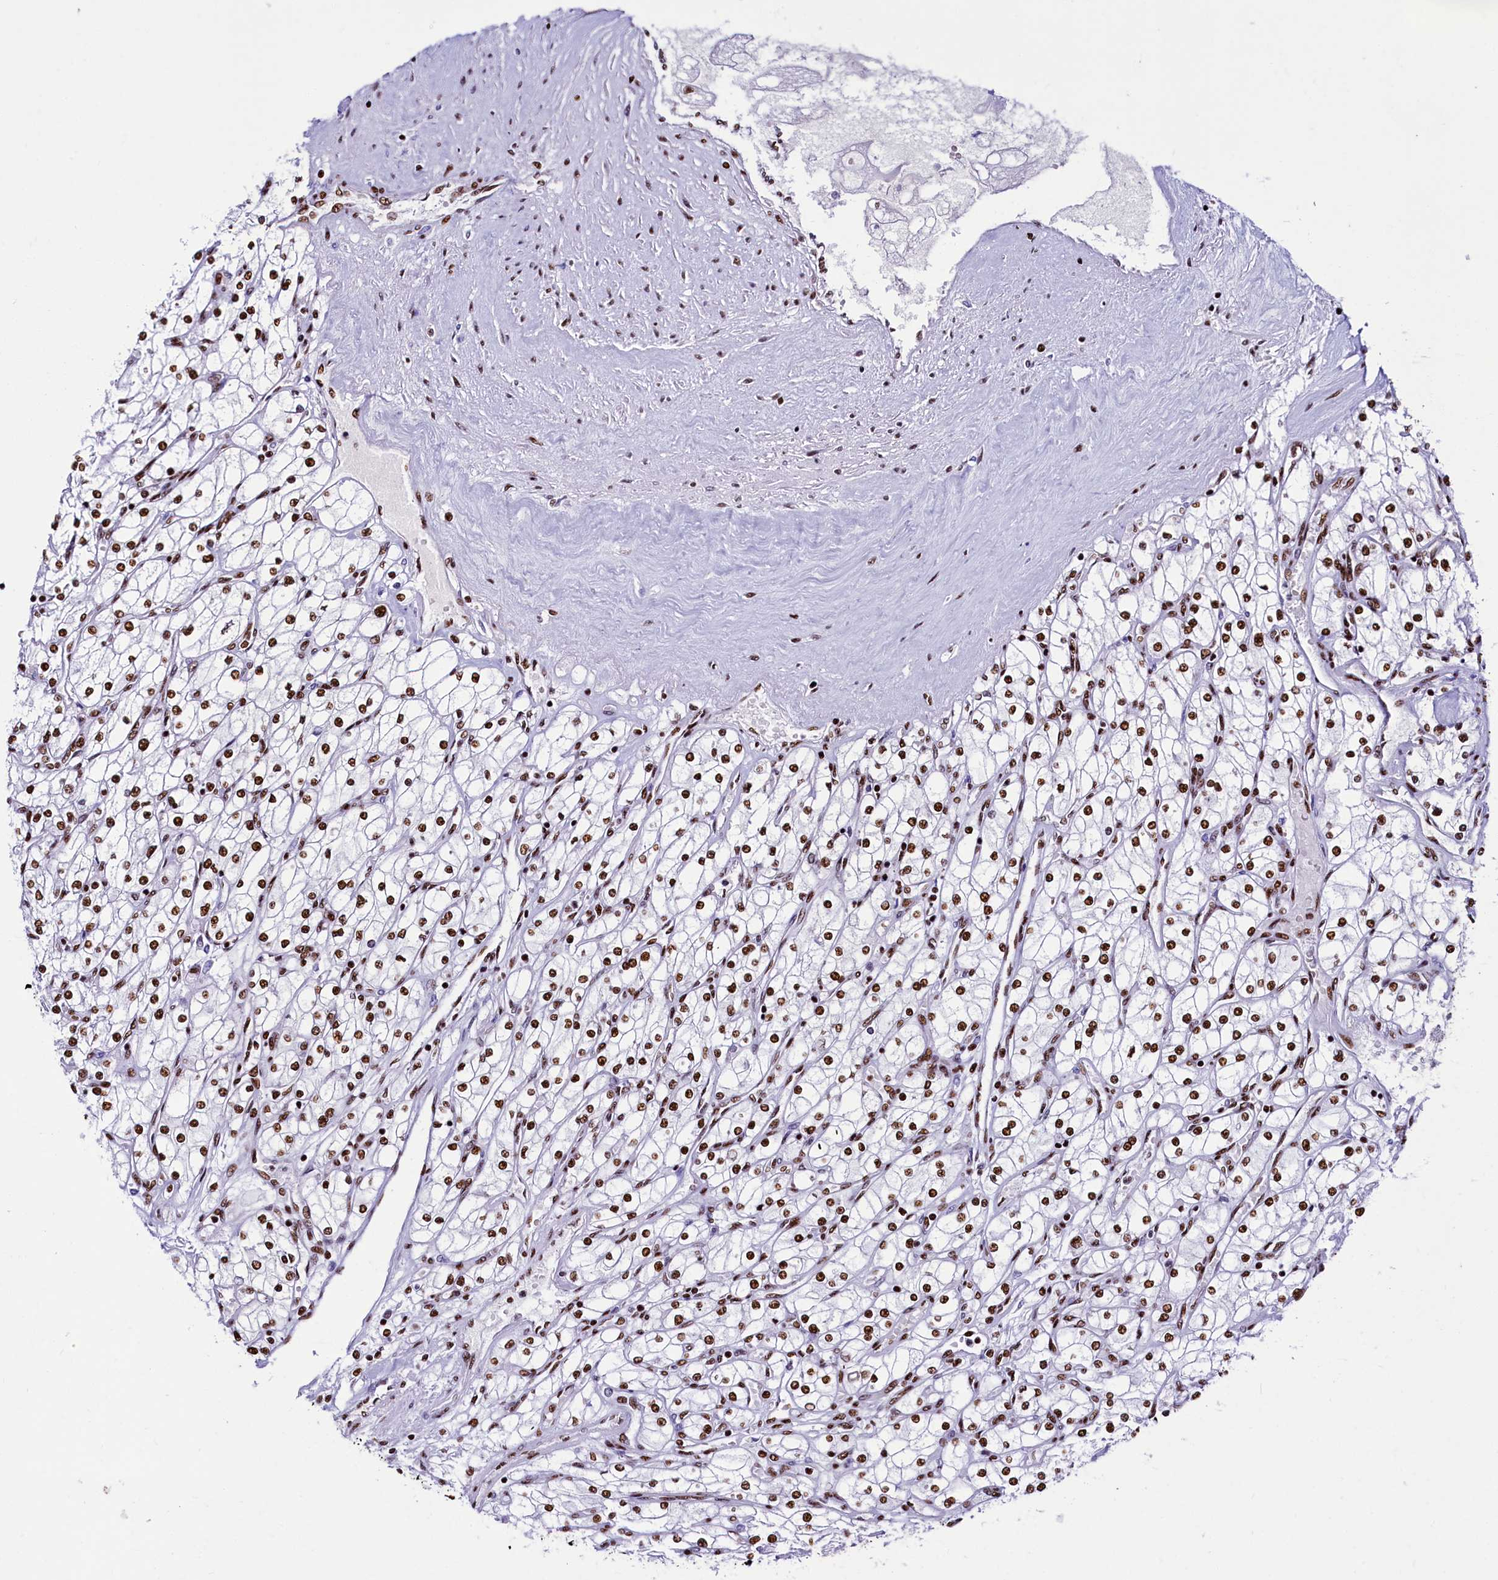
{"staining": {"intensity": "moderate", "quantity": ">75%", "location": "nuclear"}, "tissue": "renal cancer", "cell_type": "Tumor cells", "image_type": "cancer", "snomed": [{"axis": "morphology", "description": "Adenocarcinoma, NOS"}, {"axis": "topography", "description": "Kidney"}], "caption": "IHC of renal adenocarcinoma exhibits medium levels of moderate nuclear expression in approximately >75% of tumor cells. (Stains: DAB in brown, nuclei in blue, Microscopy: brightfield microscopy at high magnification).", "gene": "SRRM2", "patient": {"sex": "male", "age": 80}}